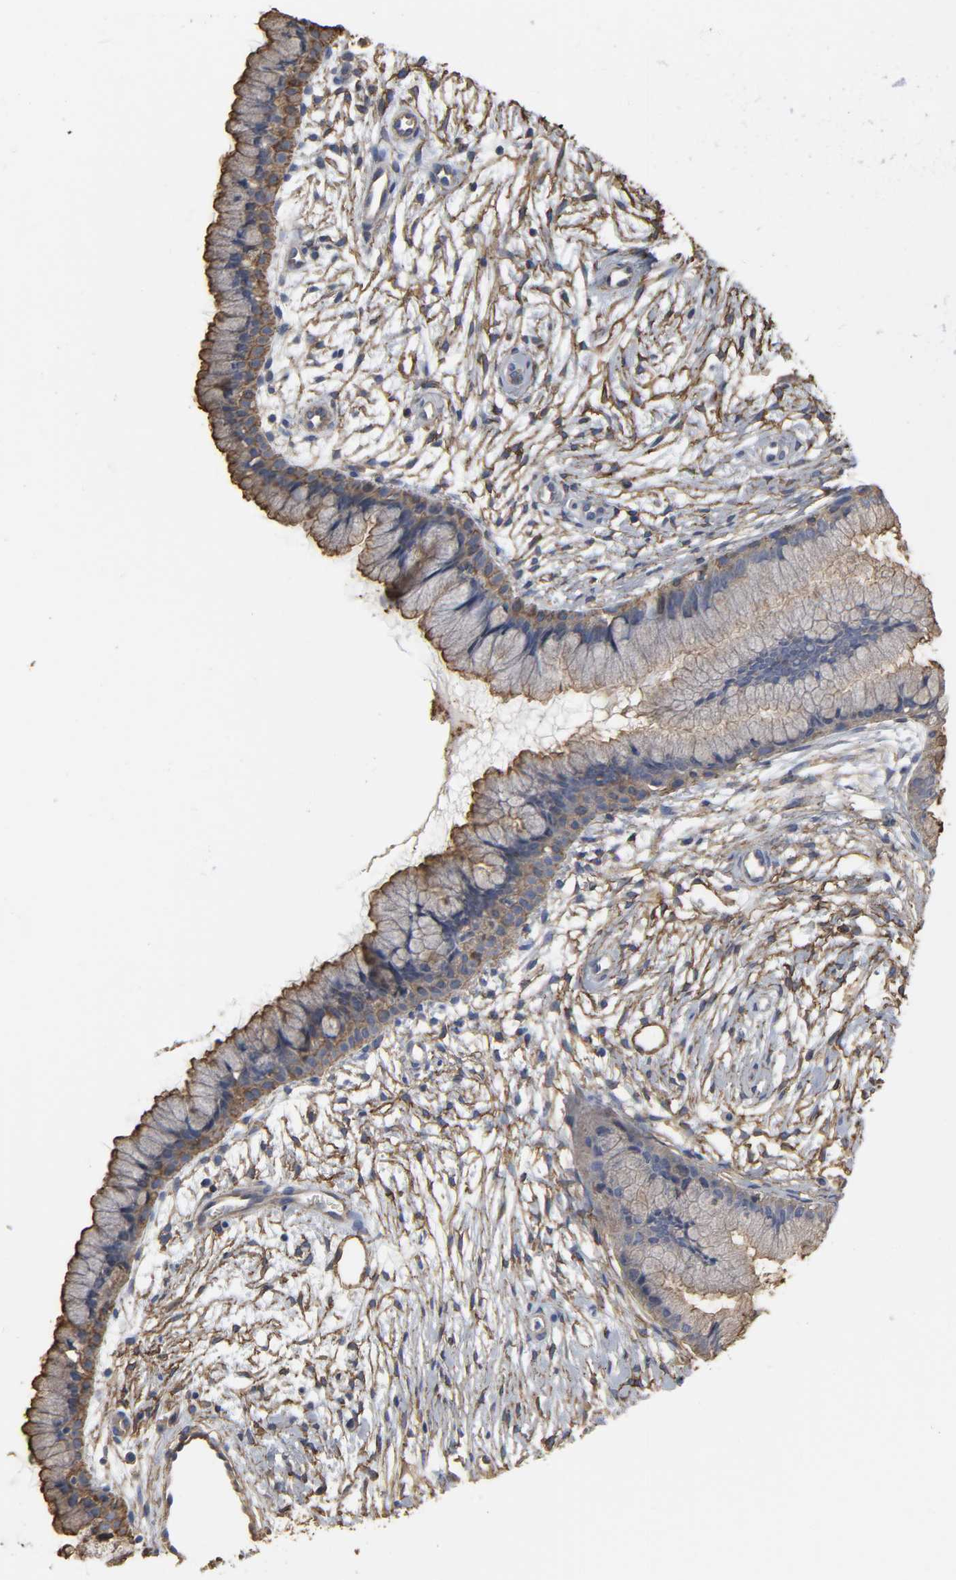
{"staining": {"intensity": "moderate", "quantity": ">75%", "location": "cytoplasmic/membranous"}, "tissue": "cervix", "cell_type": "Glandular cells", "image_type": "normal", "snomed": [{"axis": "morphology", "description": "Normal tissue, NOS"}, {"axis": "topography", "description": "Cervix"}], "caption": "Immunohistochemistry (IHC) of normal cervix shows medium levels of moderate cytoplasmic/membranous positivity in about >75% of glandular cells.", "gene": "ANXA2", "patient": {"sex": "female", "age": 39}}